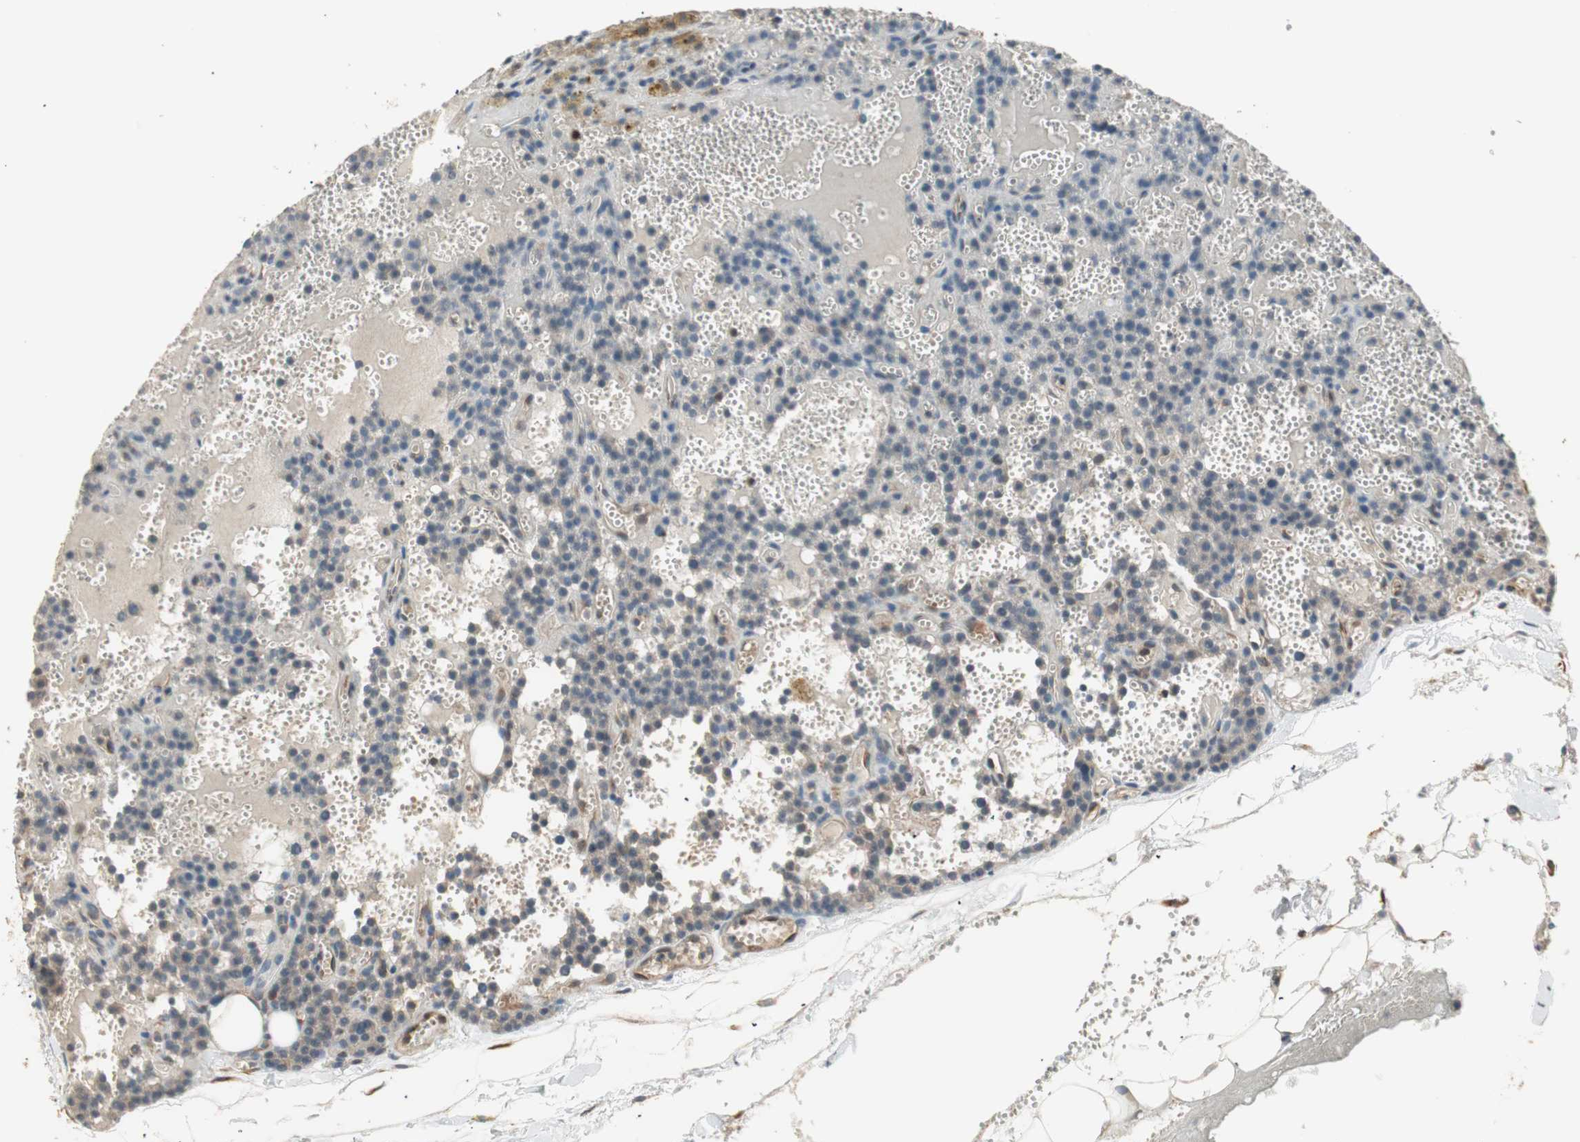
{"staining": {"intensity": "negative", "quantity": "none", "location": "none"}, "tissue": "parathyroid gland", "cell_type": "Glandular cells", "image_type": "normal", "snomed": [{"axis": "morphology", "description": "Normal tissue, NOS"}, {"axis": "topography", "description": "Parathyroid gland"}], "caption": "Parathyroid gland was stained to show a protein in brown. There is no significant positivity in glandular cells. (DAB immunohistochemistry, high magnification).", "gene": "CRLF3", "patient": {"sex": "male", "age": 25}}